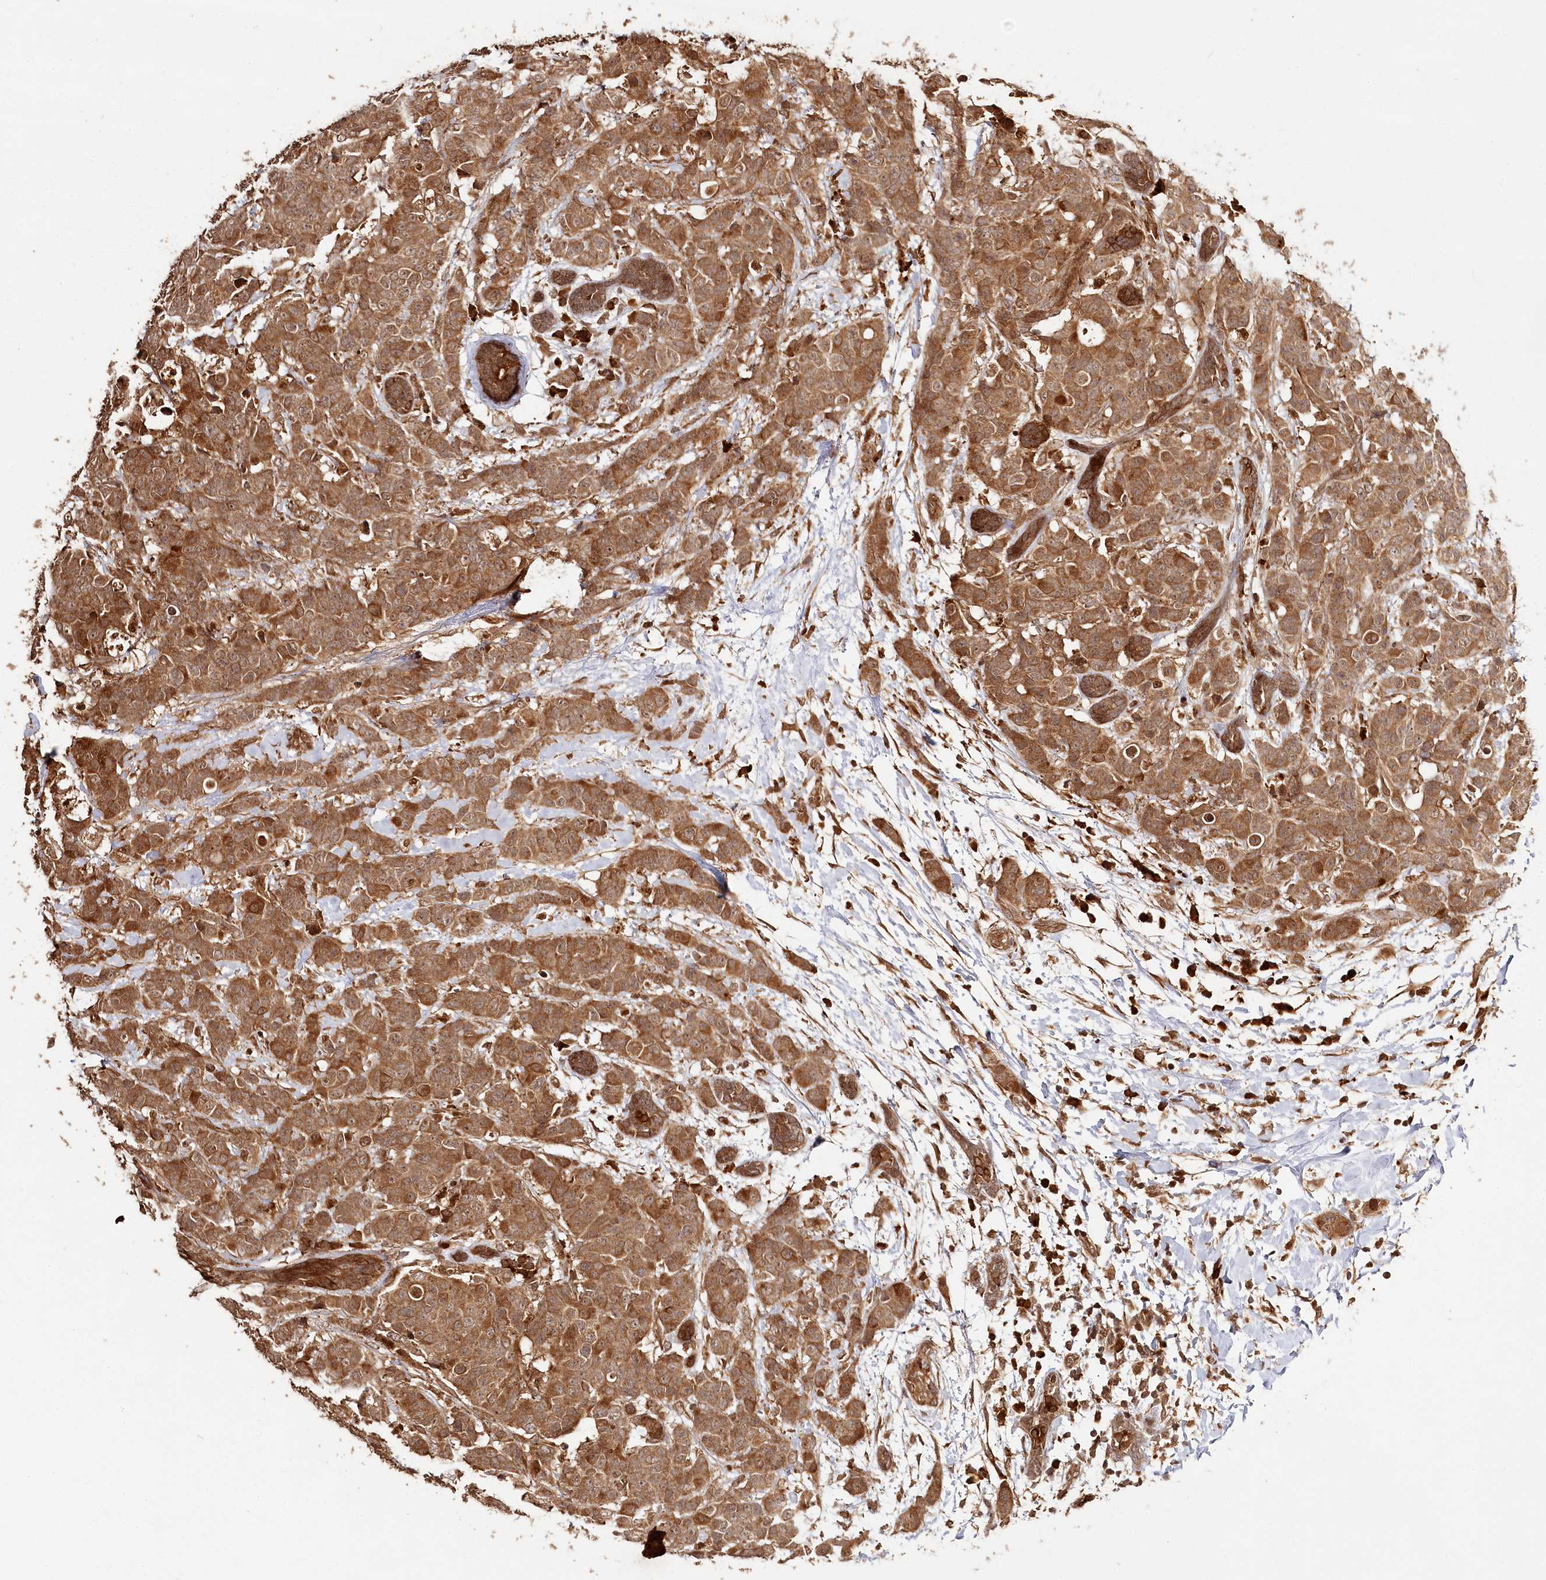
{"staining": {"intensity": "moderate", "quantity": ">75%", "location": "cytoplasmic/membranous,nuclear"}, "tissue": "breast cancer", "cell_type": "Tumor cells", "image_type": "cancer", "snomed": [{"axis": "morphology", "description": "Normal tissue, NOS"}, {"axis": "morphology", "description": "Duct carcinoma"}, {"axis": "topography", "description": "Breast"}], "caption": "Protein expression analysis of human breast cancer (infiltrating ductal carcinoma) reveals moderate cytoplasmic/membranous and nuclear expression in approximately >75% of tumor cells.", "gene": "ULK2", "patient": {"sex": "female", "age": 40}}